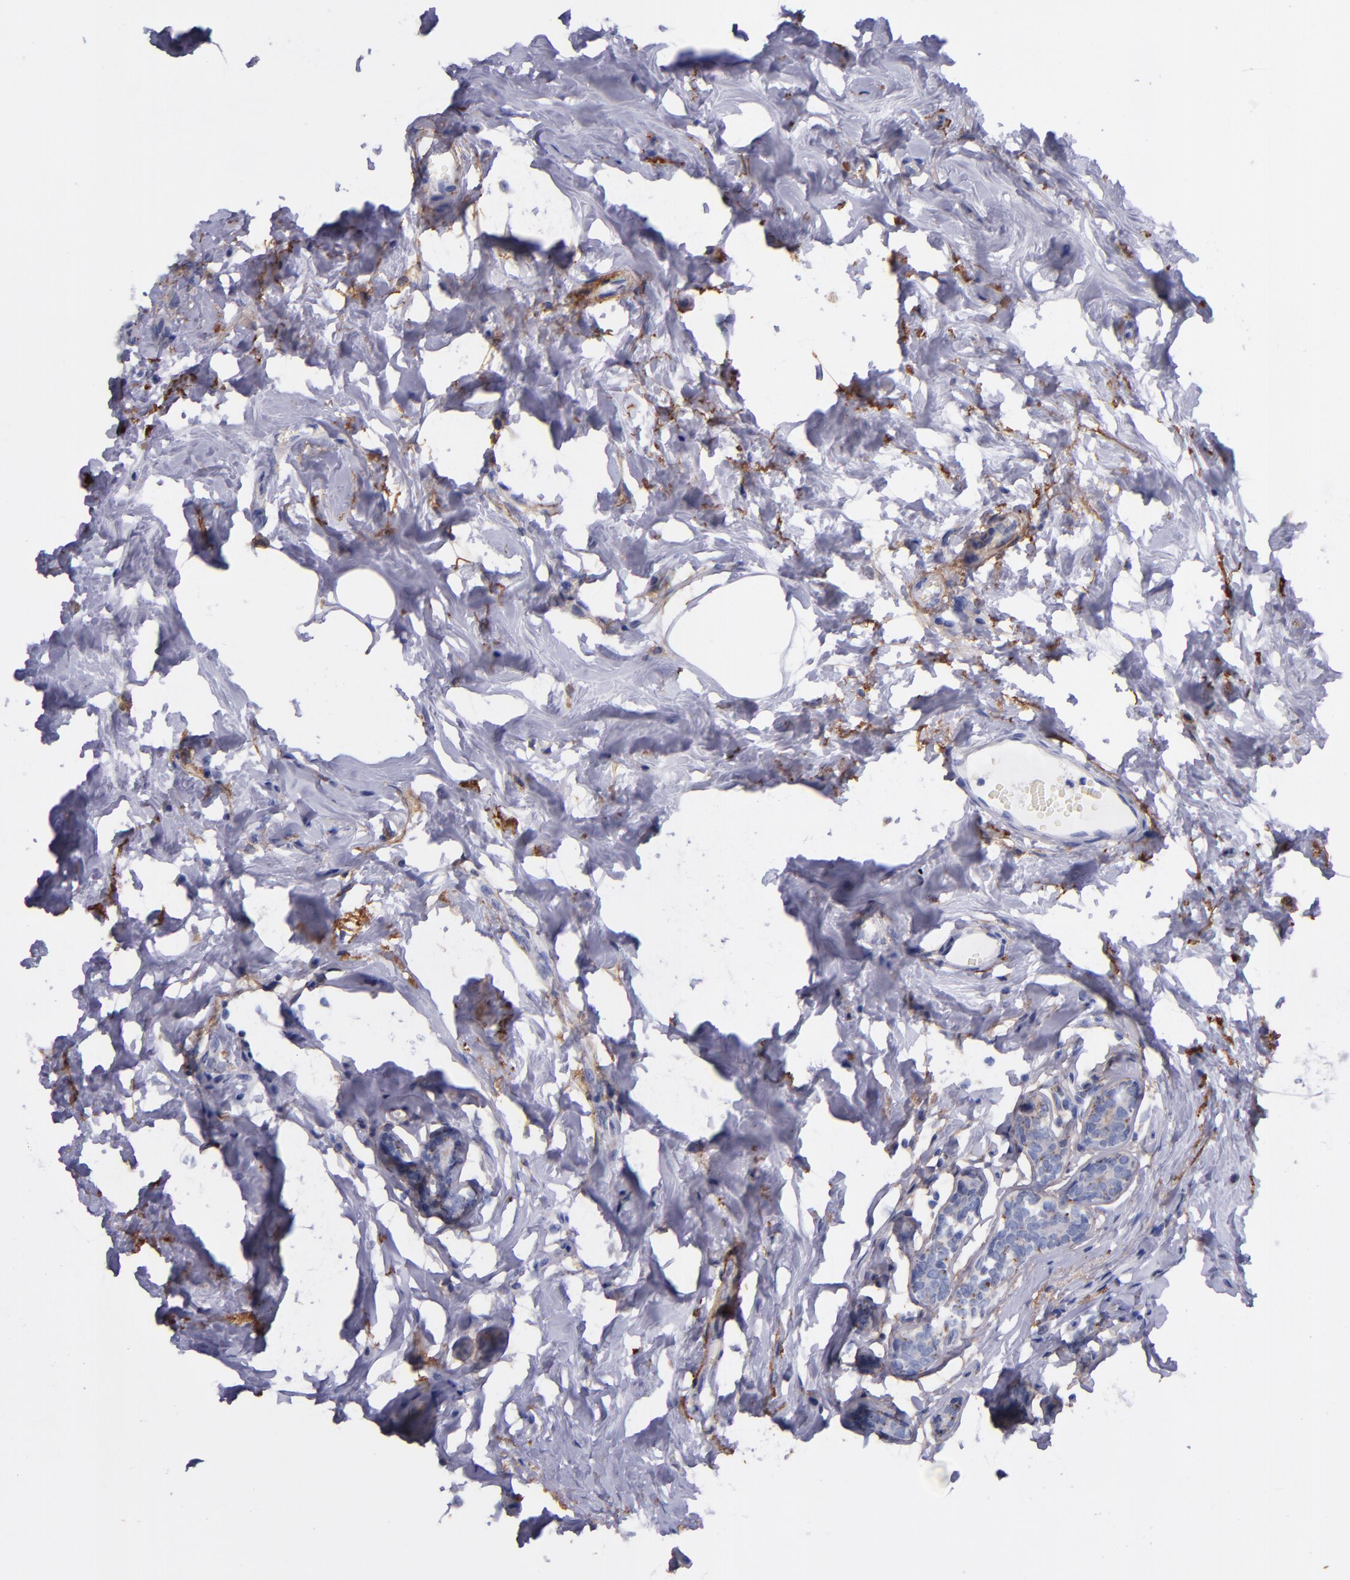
{"staining": {"intensity": "negative", "quantity": "none", "location": "none"}, "tissue": "breast cancer", "cell_type": "Tumor cells", "image_type": "cancer", "snomed": [{"axis": "morphology", "description": "Normal tissue, NOS"}, {"axis": "morphology", "description": "Duct carcinoma"}, {"axis": "topography", "description": "Breast"}], "caption": "Immunohistochemistry (IHC) image of neoplastic tissue: human breast cancer (invasive ductal carcinoma) stained with DAB (3,3'-diaminobenzidine) demonstrates no significant protein positivity in tumor cells.", "gene": "IVL", "patient": {"sex": "female", "age": 50}}